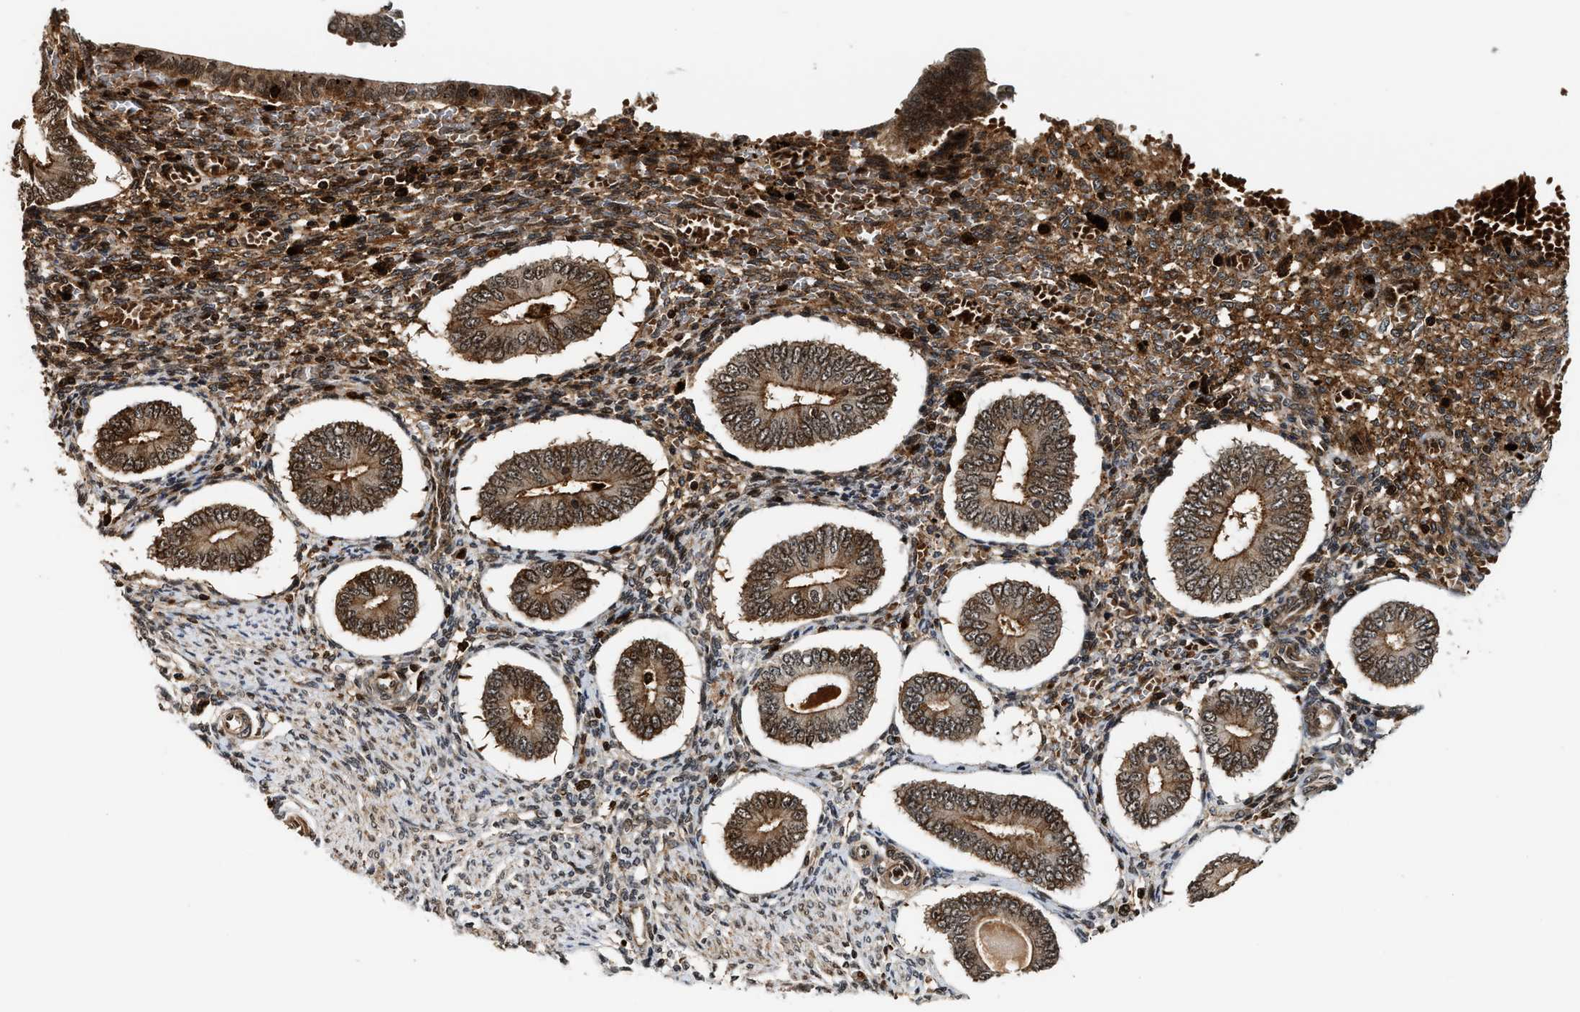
{"staining": {"intensity": "strong", "quantity": ">75%", "location": "cytoplasmic/membranous,nuclear"}, "tissue": "endometrium", "cell_type": "Cells in endometrial stroma", "image_type": "normal", "snomed": [{"axis": "morphology", "description": "Normal tissue, NOS"}, {"axis": "topography", "description": "Endometrium"}], "caption": "Immunohistochemical staining of normal endometrium demonstrates high levels of strong cytoplasmic/membranous,nuclear expression in about >75% of cells in endometrial stroma.", "gene": "MDM2", "patient": {"sex": "female", "age": 42}}